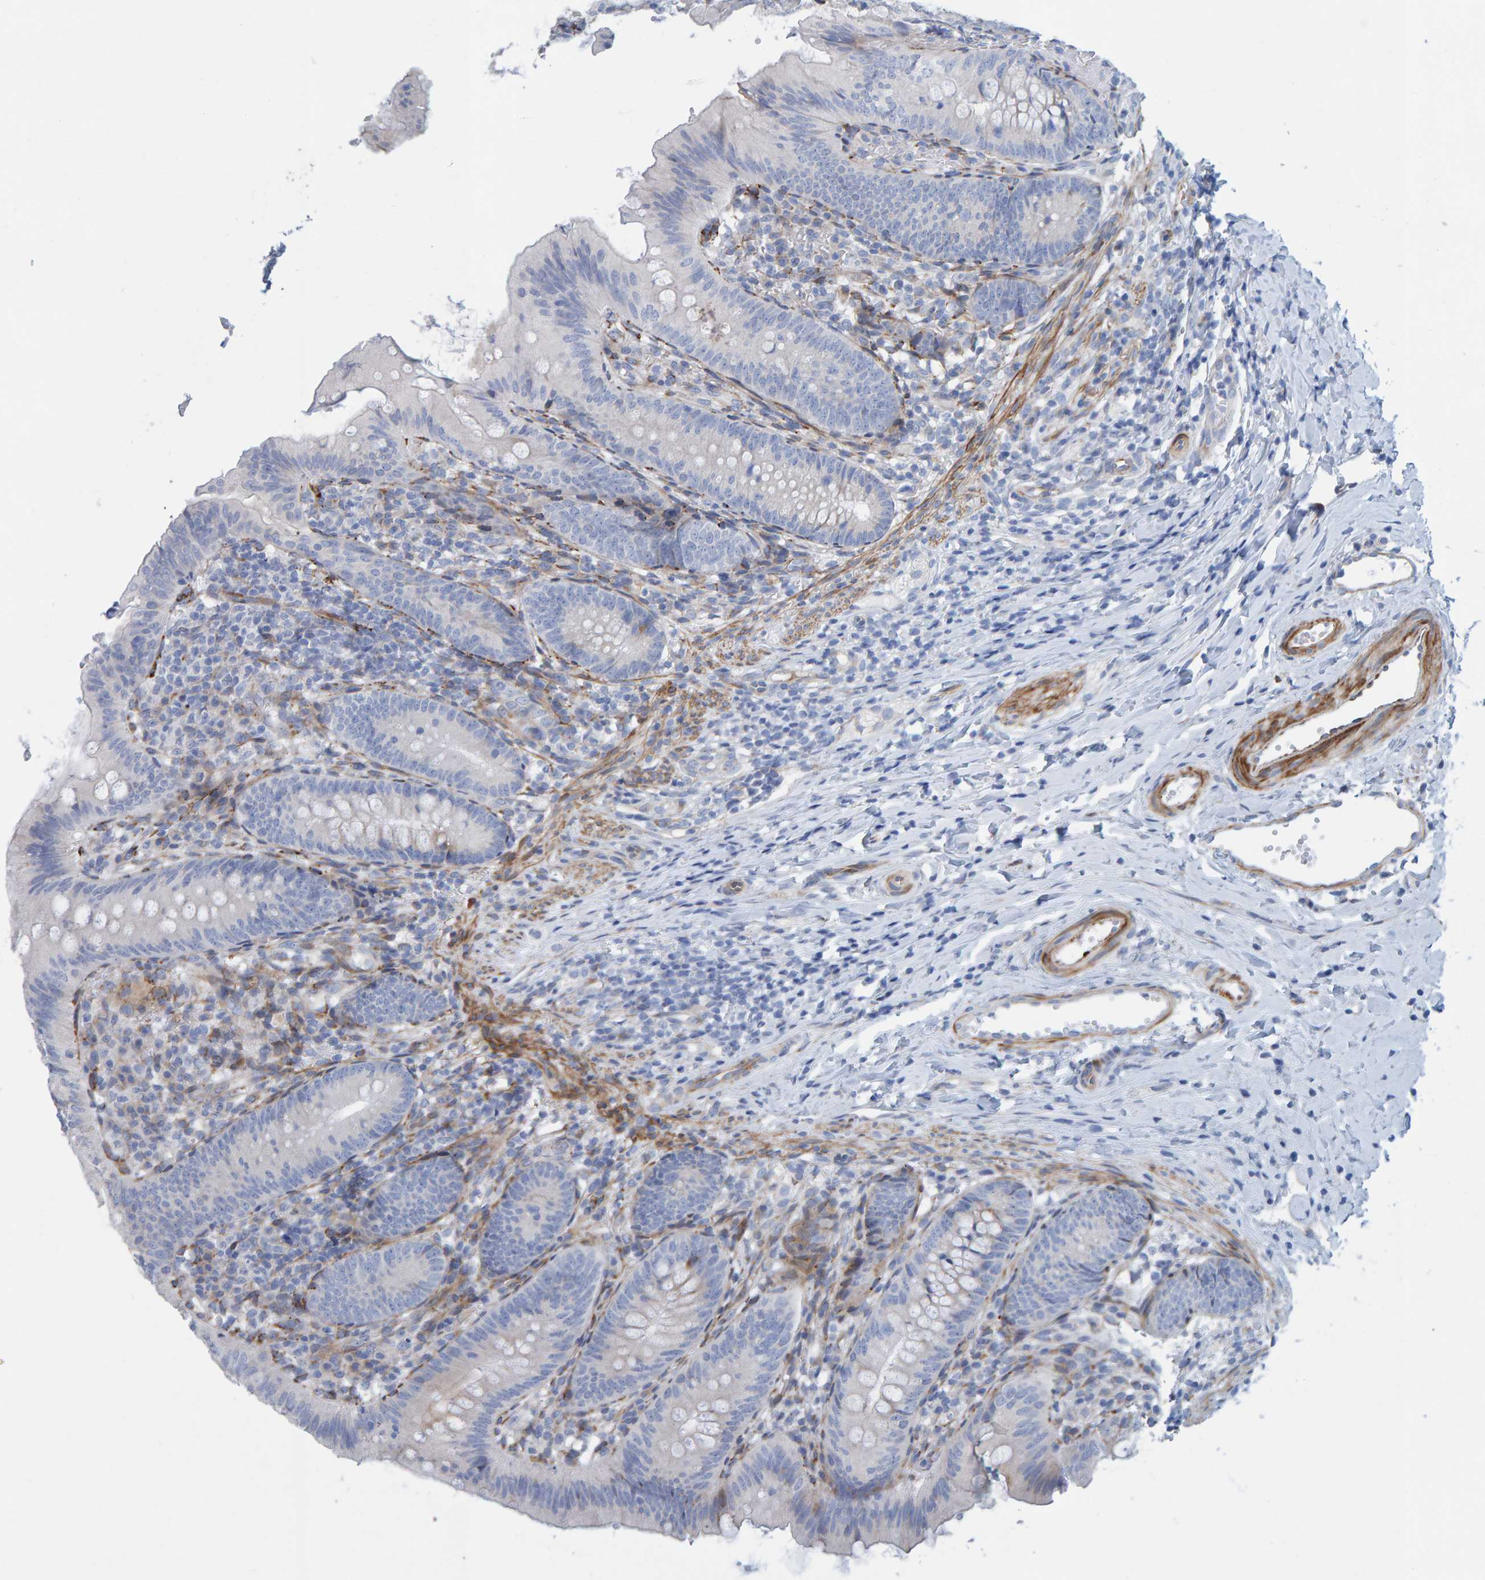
{"staining": {"intensity": "negative", "quantity": "none", "location": "none"}, "tissue": "appendix", "cell_type": "Glandular cells", "image_type": "normal", "snomed": [{"axis": "morphology", "description": "Normal tissue, NOS"}, {"axis": "topography", "description": "Appendix"}], "caption": "Image shows no protein staining in glandular cells of normal appendix.", "gene": "MMP16", "patient": {"sex": "male", "age": 1}}